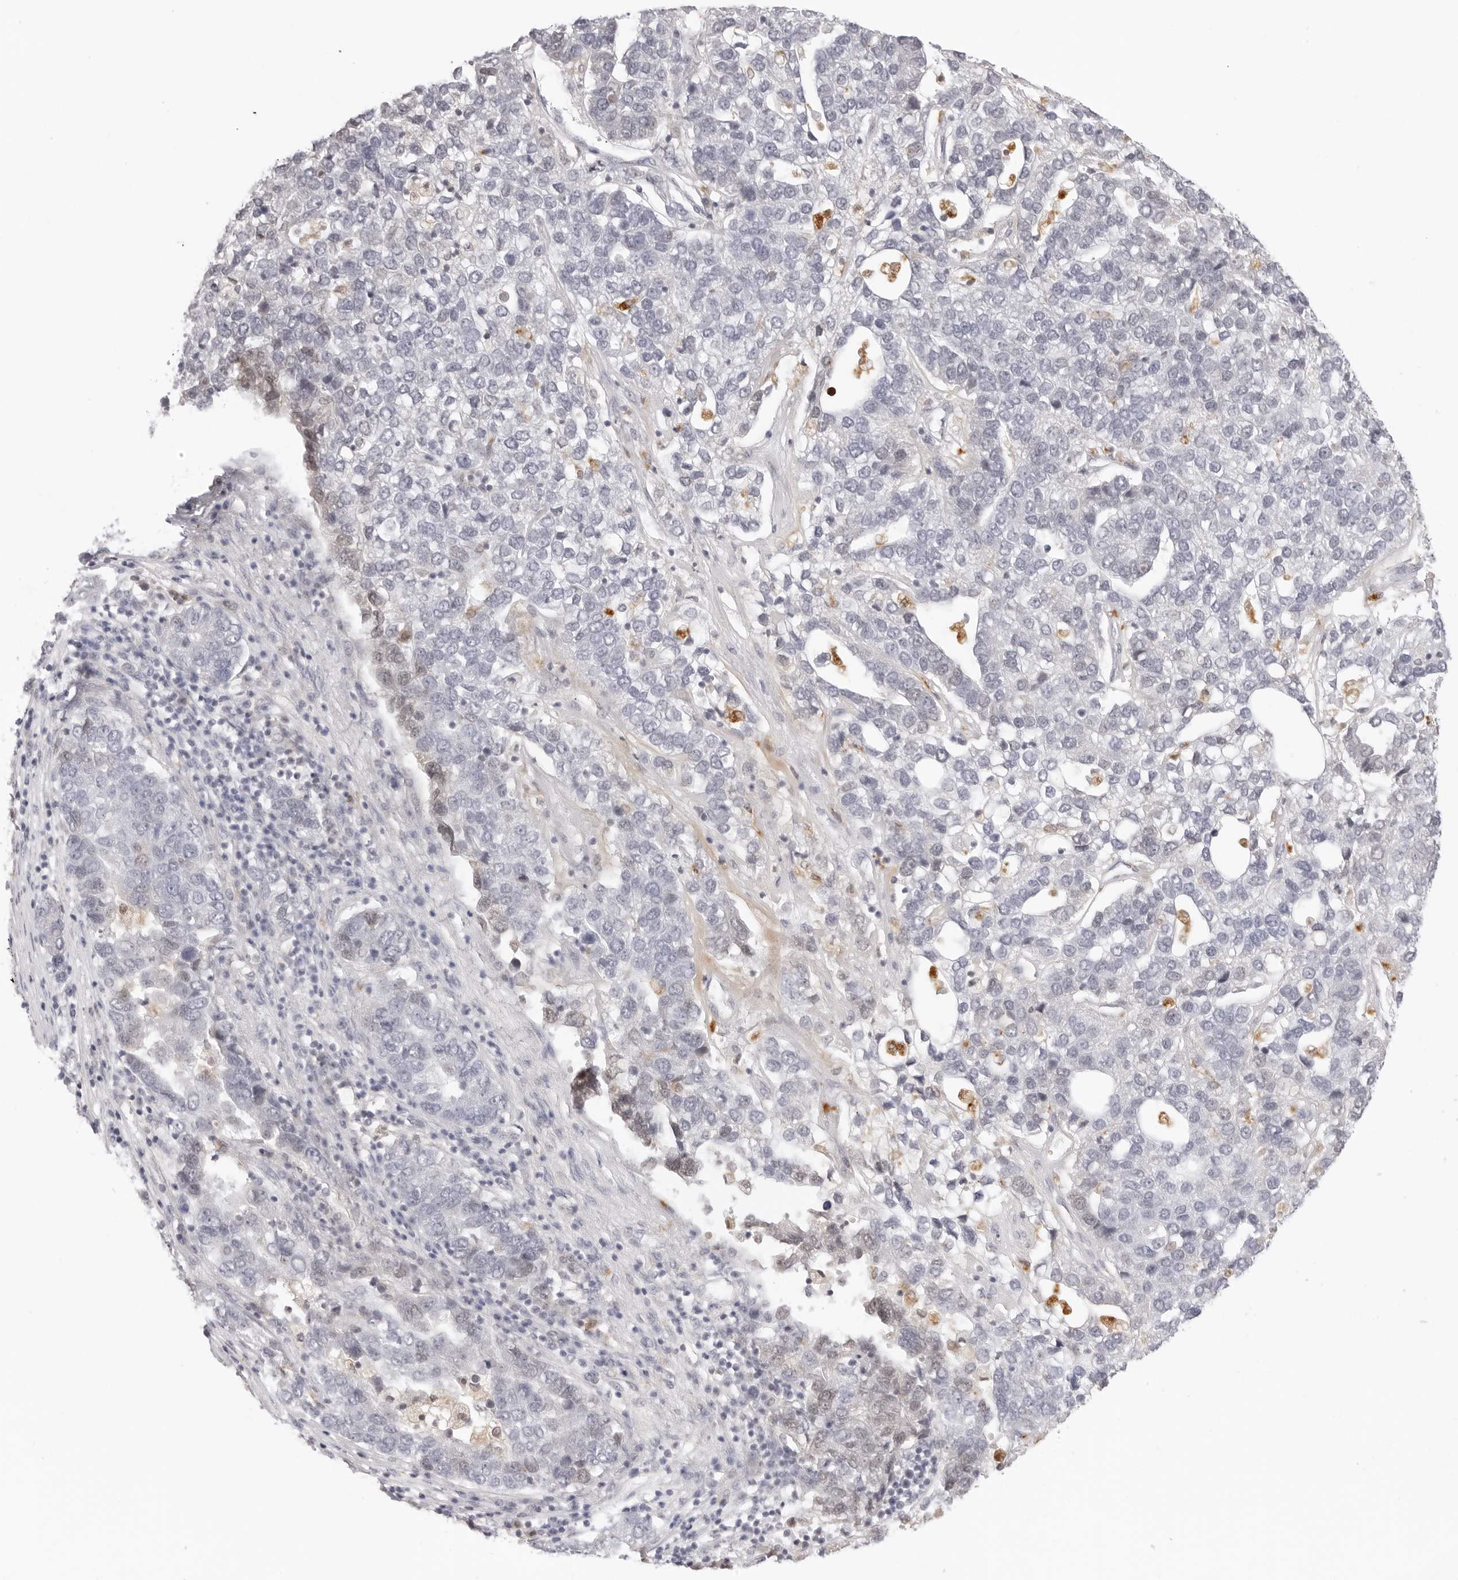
{"staining": {"intensity": "negative", "quantity": "none", "location": "none"}, "tissue": "pancreatic cancer", "cell_type": "Tumor cells", "image_type": "cancer", "snomed": [{"axis": "morphology", "description": "Adenocarcinoma, NOS"}, {"axis": "topography", "description": "Pancreas"}], "caption": "Tumor cells show no significant protein staining in pancreatic cancer.", "gene": "STRADB", "patient": {"sex": "female", "age": 61}}